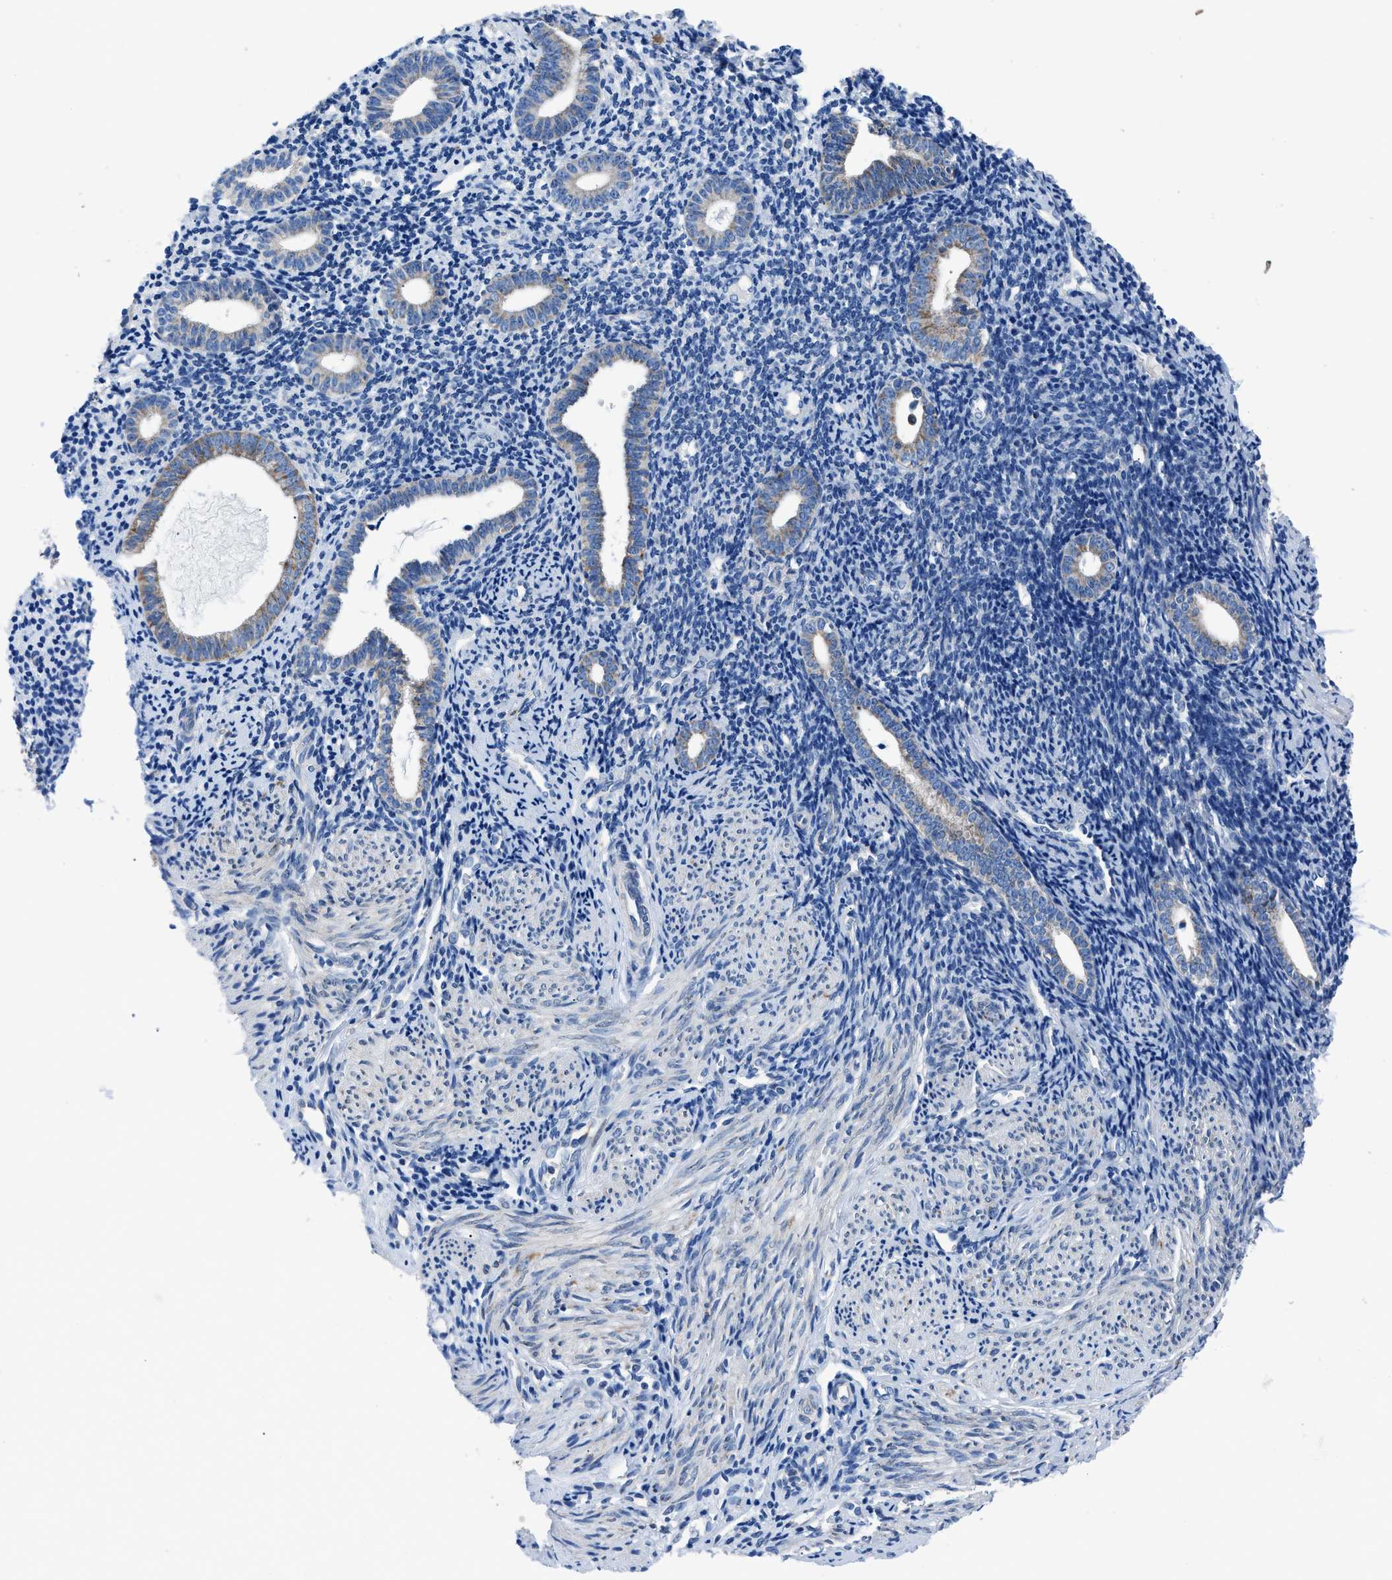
{"staining": {"intensity": "negative", "quantity": "none", "location": "none"}, "tissue": "endometrium", "cell_type": "Cells in endometrial stroma", "image_type": "normal", "snomed": [{"axis": "morphology", "description": "Normal tissue, NOS"}, {"axis": "topography", "description": "Endometrium"}], "caption": "The photomicrograph demonstrates no staining of cells in endometrial stroma in unremarkable endometrium.", "gene": "ZDHHC3", "patient": {"sex": "female", "age": 50}}